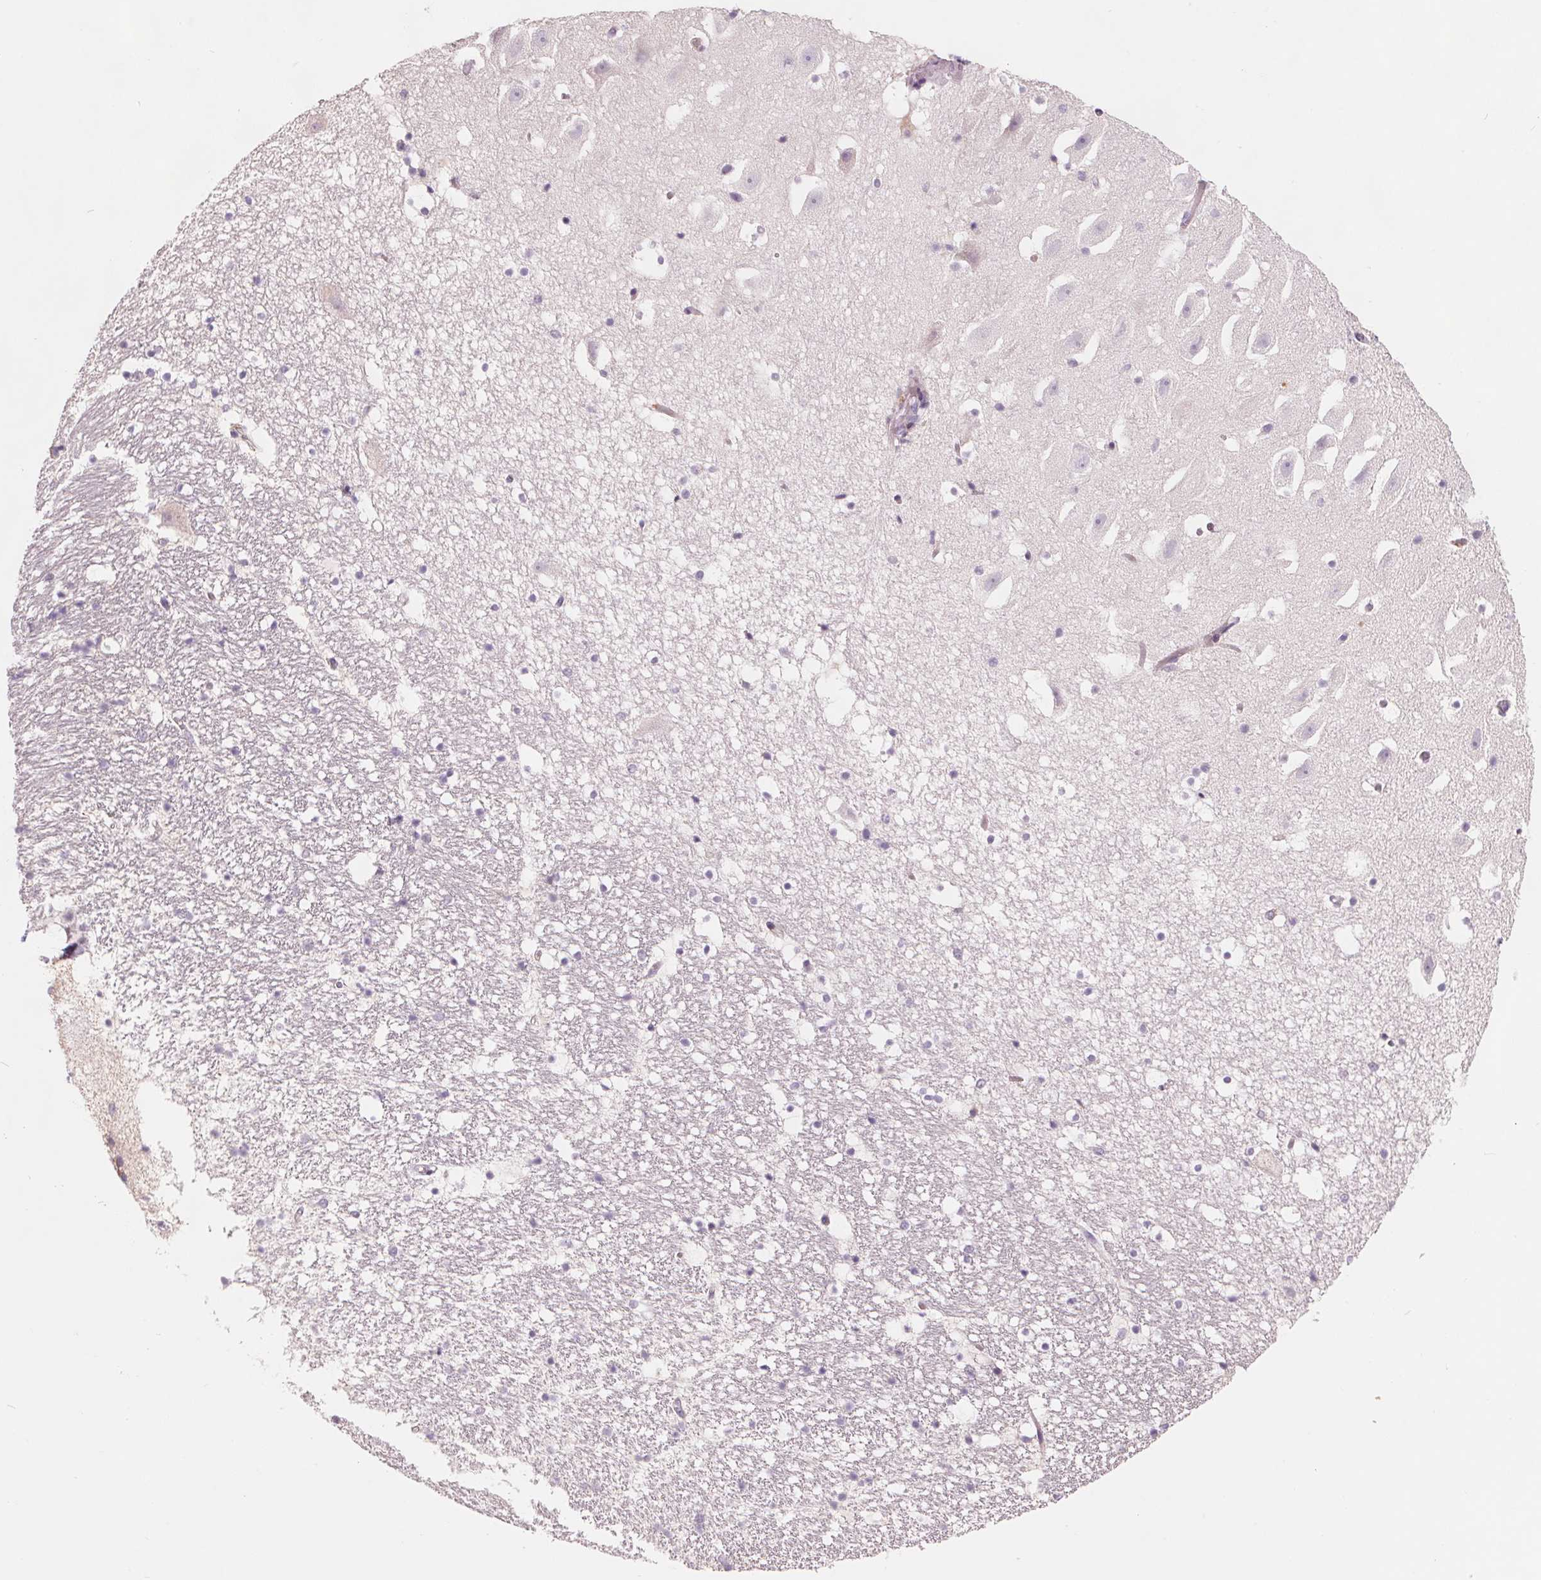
{"staining": {"intensity": "negative", "quantity": "none", "location": "none"}, "tissue": "hippocampus", "cell_type": "Glial cells", "image_type": "normal", "snomed": [{"axis": "morphology", "description": "Normal tissue, NOS"}, {"axis": "topography", "description": "Hippocampus"}], "caption": "Normal hippocampus was stained to show a protein in brown. There is no significant positivity in glial cells. (DAB immunohistochemistry (IHC) with hematoxylin counter stain).", "gene": "SAMD5", "patient": {"sex": "male", "age": 26}}